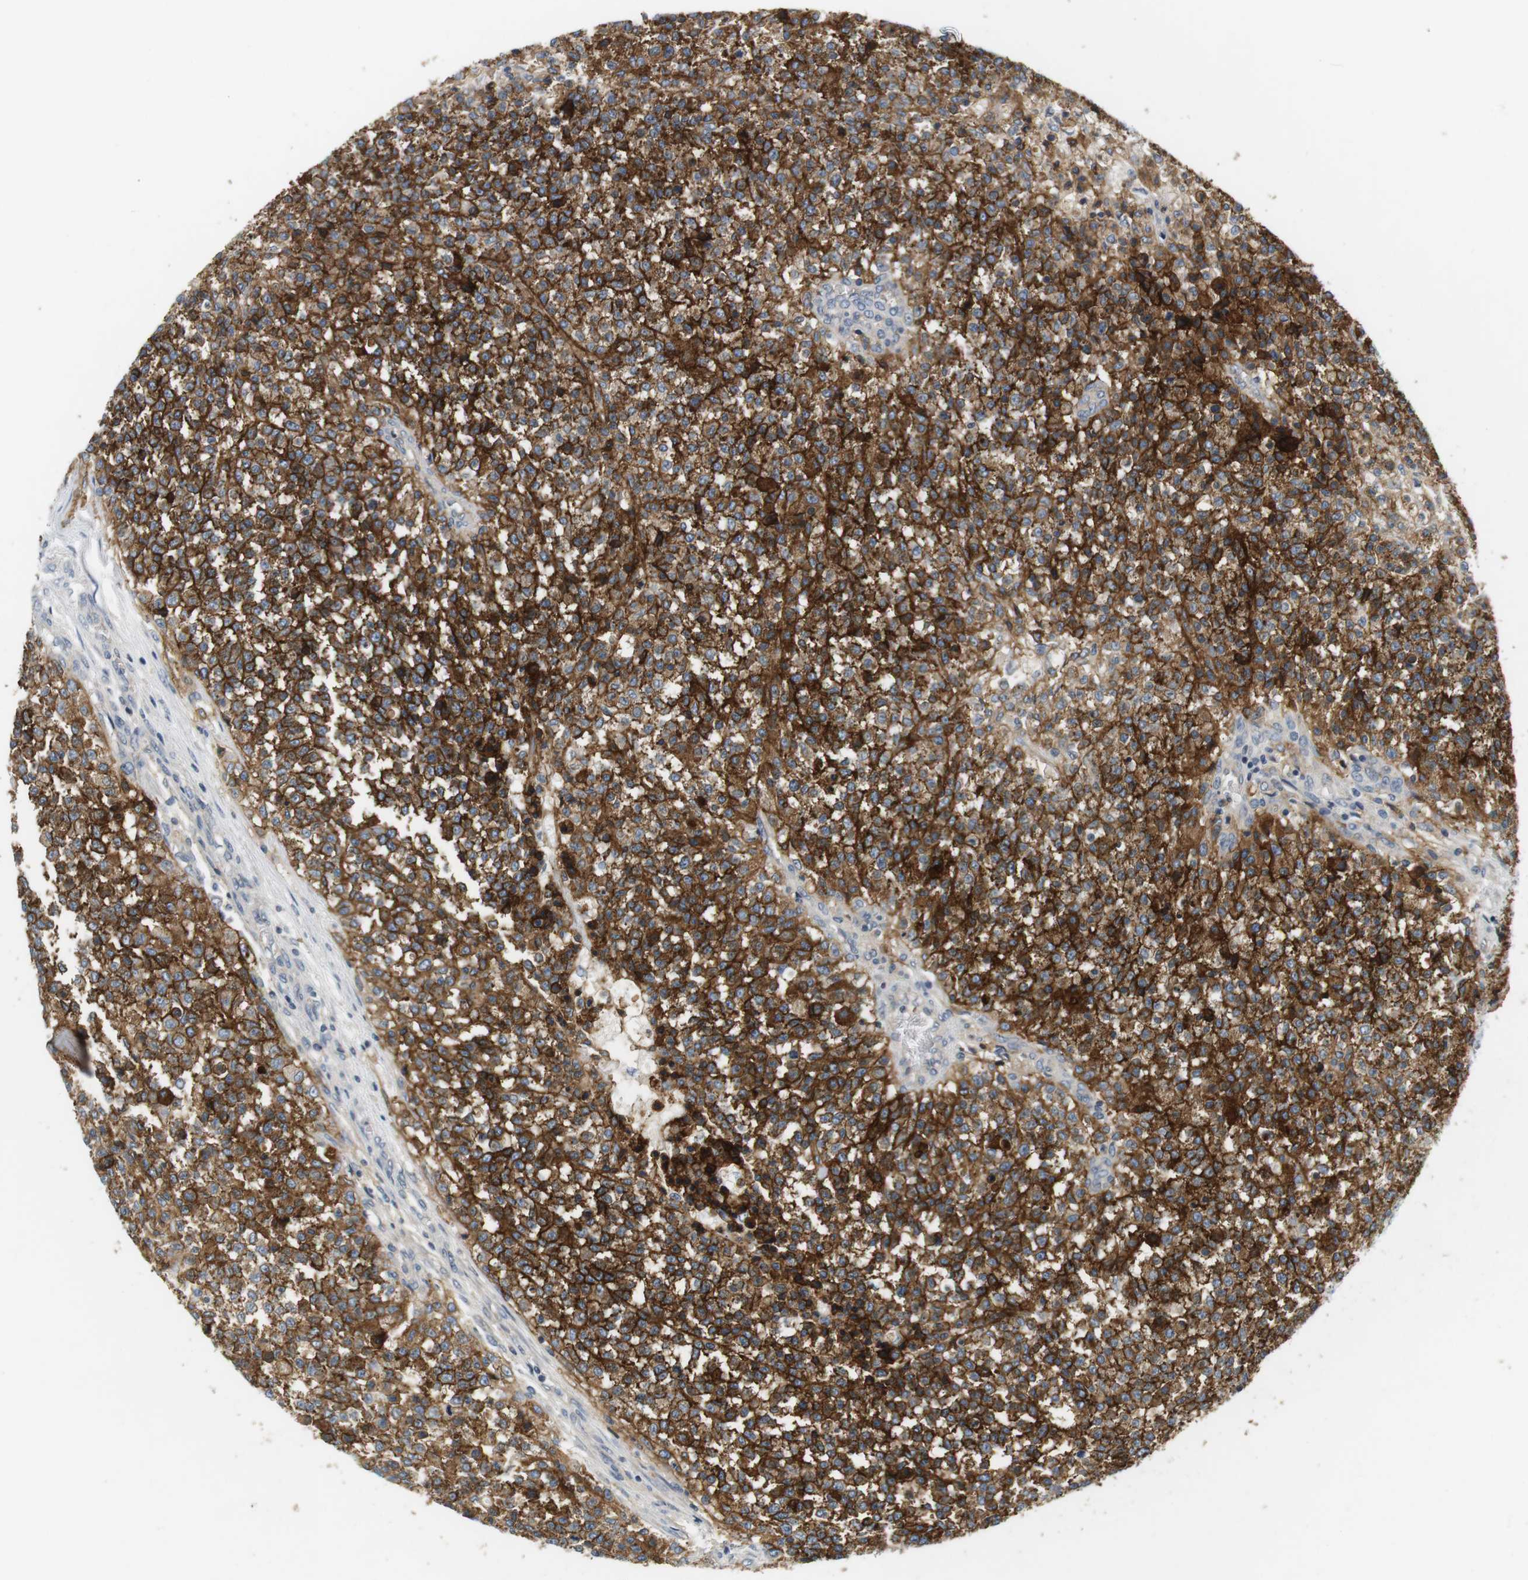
{"staining": {"intensity": "strong", "quantity": ">75%", "location": "cytoplasmic/membranous"}, "tissue": "testis cancer", "cell_type": "Tumor cells", "image_type": "cancer", "snomed": [{"axis": "morphology", "description": "Seminoma, NOS"}, {"axis": "topography", "description": "Testis"}], "caption": "The immunohistochemical stain shows strong cytoplasmic/membranous positivity in tumor cells of seminoma (testis) tissue.", "gene": "SLC30A1", "patient": {"sex": "male", "age": 59}}